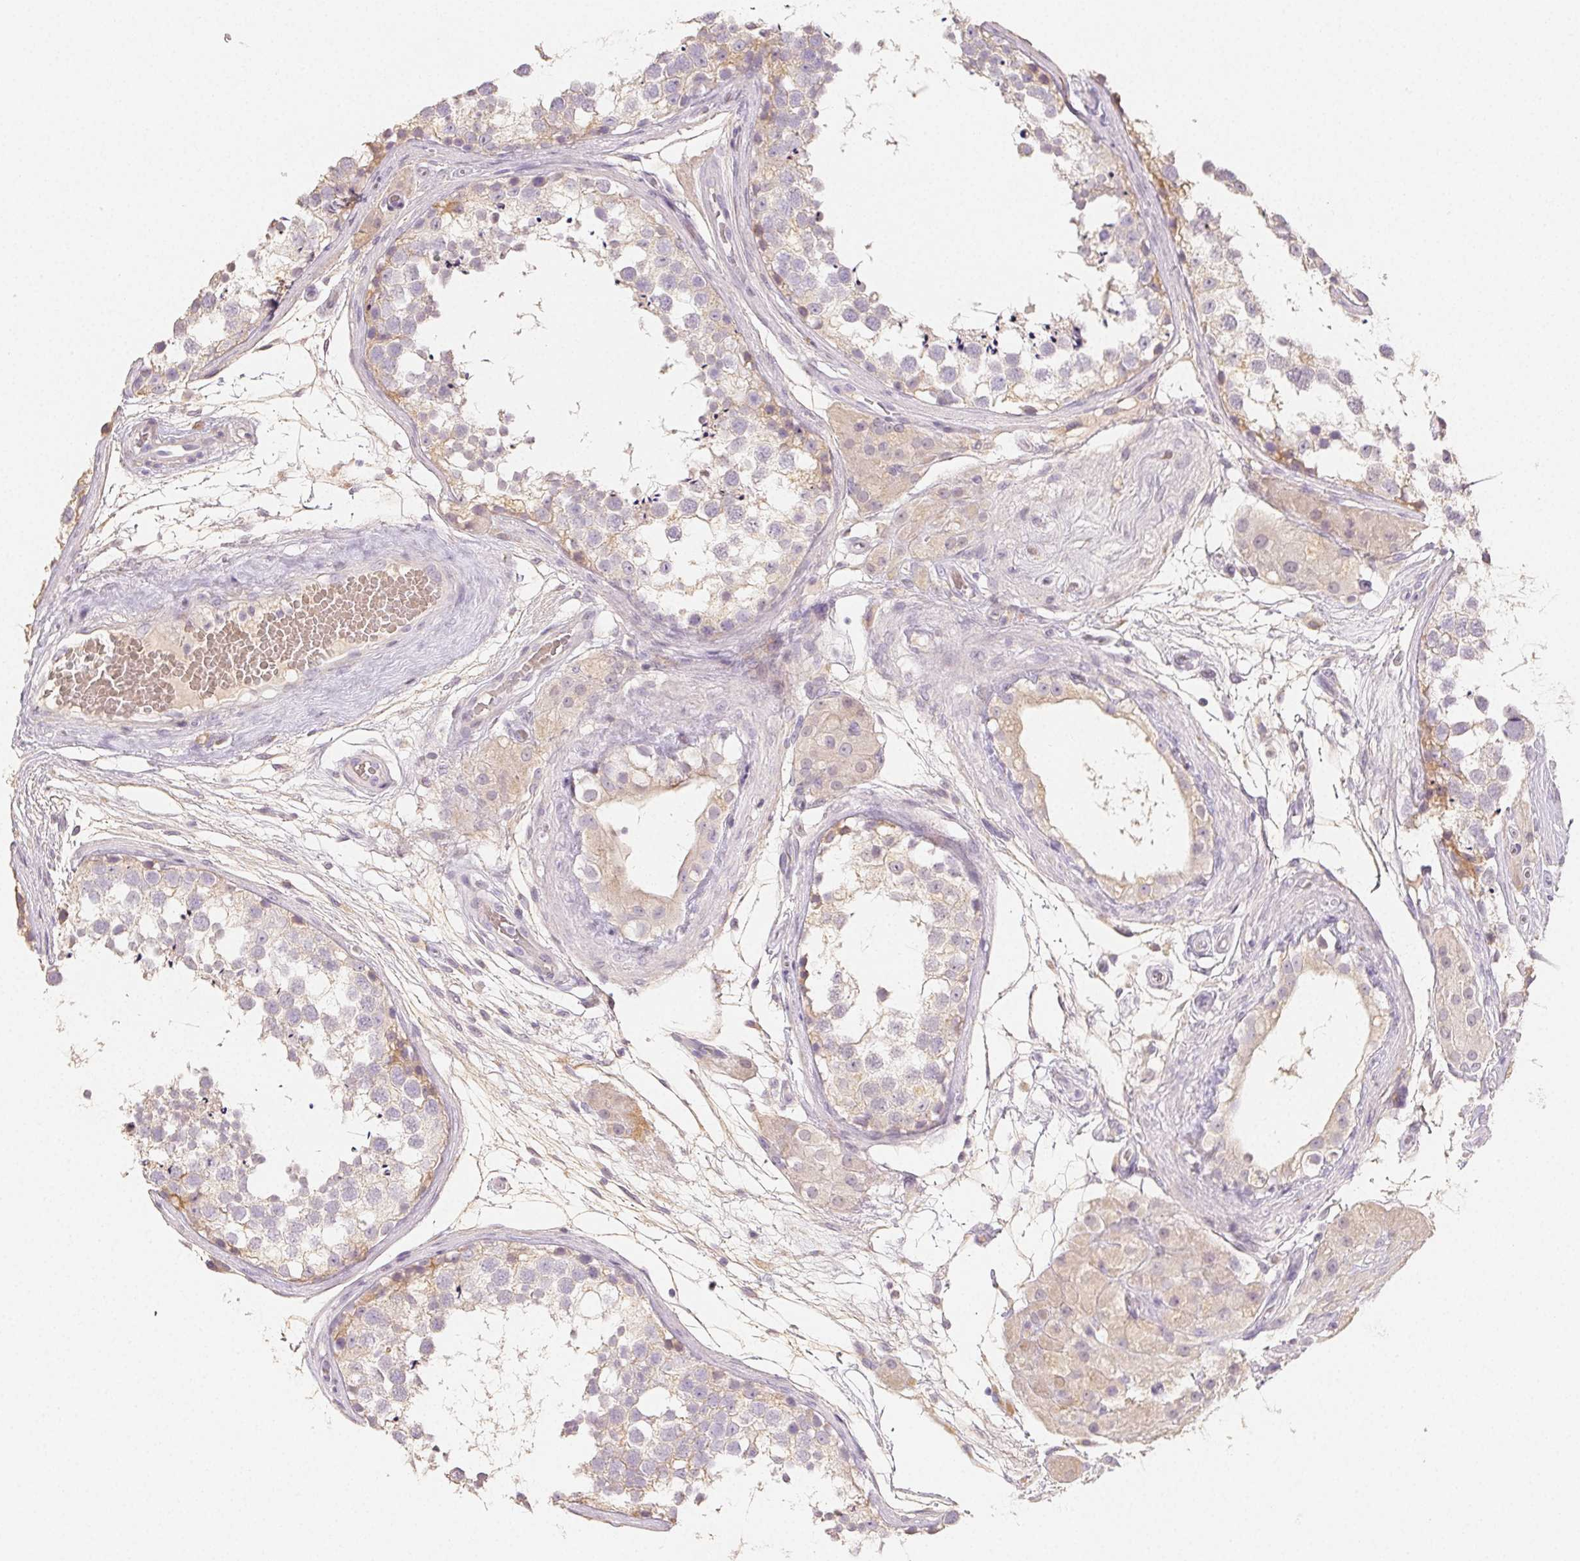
{"staining": {"intensity": "weak", "quantity": "<25%", "location": "cytoplasmic/membranous"}, "tissue": "testis", "cell_type": "Cells in seminiferous ducts", "image_type": "normal", "snomed": [{"axis": "morphology", "description": "Normal tissue, NOS"}, {"axis": "morphology", "description": "Seminoma, NOS"}, {"axis": "topography", "description": "Testis"}], "caption": "The IHC image has no significant positivity in cells in seminiferous ducts of testis. Brightfield microscopy of IHC stained with DAB (brown) and hematoxylin (blue), captured at high magnification.", "gene": "ACVR1B", "patient": {"sex": "male", "age": 65}}